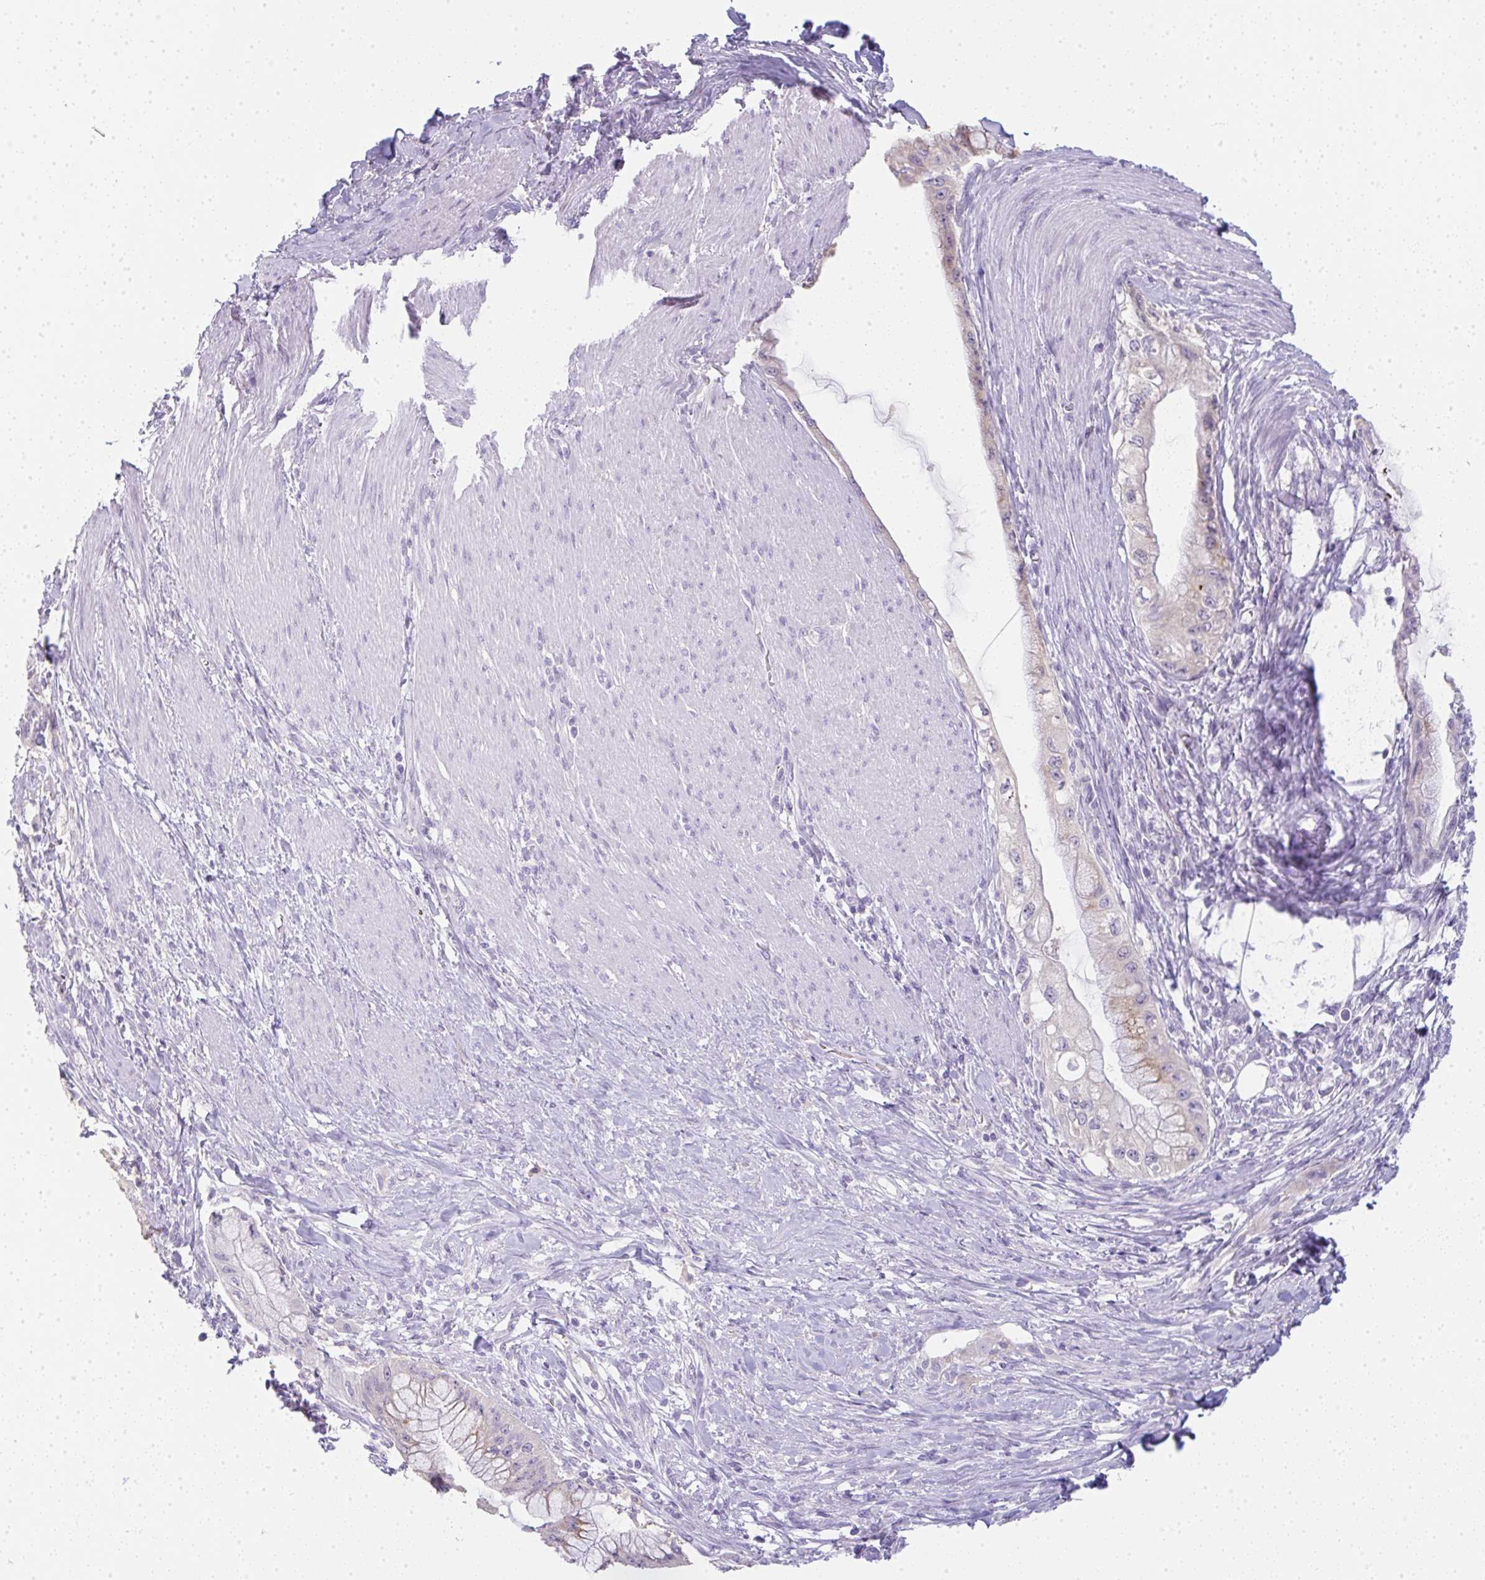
{"staining": {"intensity": "weak", "quantity": "<25%", "location": "cytoplasmic/membranous"}, "tissue": "pancreatic cancer", "cell_type": "Tumor cells", "image_type": "cancer", "snomed": [{"axis": "morphology", "description": "Adenocarcinoma, NOS"}, {"axis": "topography", "description": "Pancreas"}], "caption": "Image shows no significant protein positivity in tumor cells of pancreatic adenocarcinoma. The staining is performed using DAB brown chromogen with nuclei counter-stained in using hematoxylin.", "gene": "LPAR4", "patient": {"sex": "male", "age": 48}}